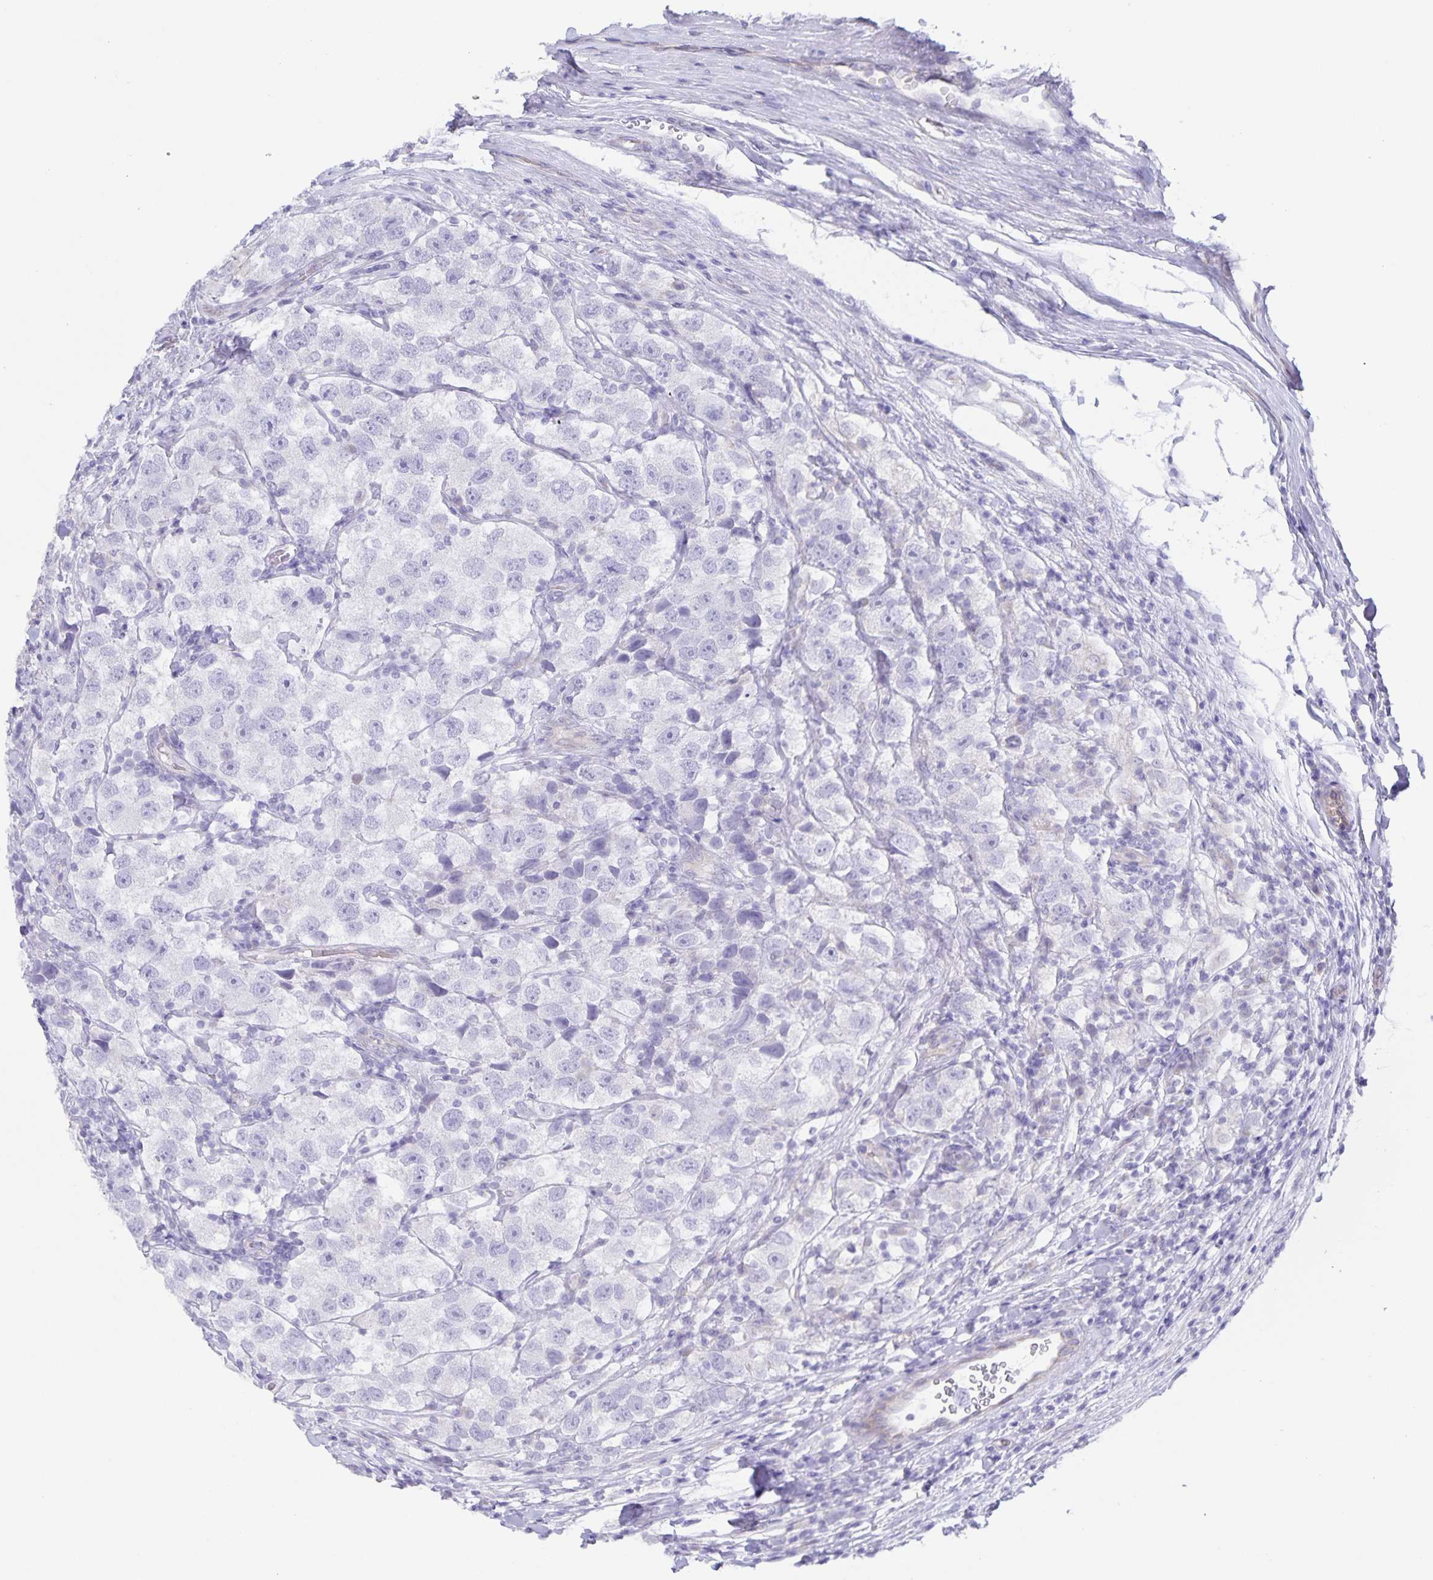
{"staining": {"intensity": "negative", "quantity": "none", "location": "none"}, "tissue": "testis cancer", "cell_type": "Tumor cells", "image_type": "cancer", "snomed": [{"axis": "morphology", "description": "Seminoma, NOS"}, {"axis": "topography", "description": "Testis"}], "caption": "Image shows no significant protein expression in tumor cells of seminoma (testis).", "gene": "AQP4", "patient": {"sex": "male", "age": 26}}